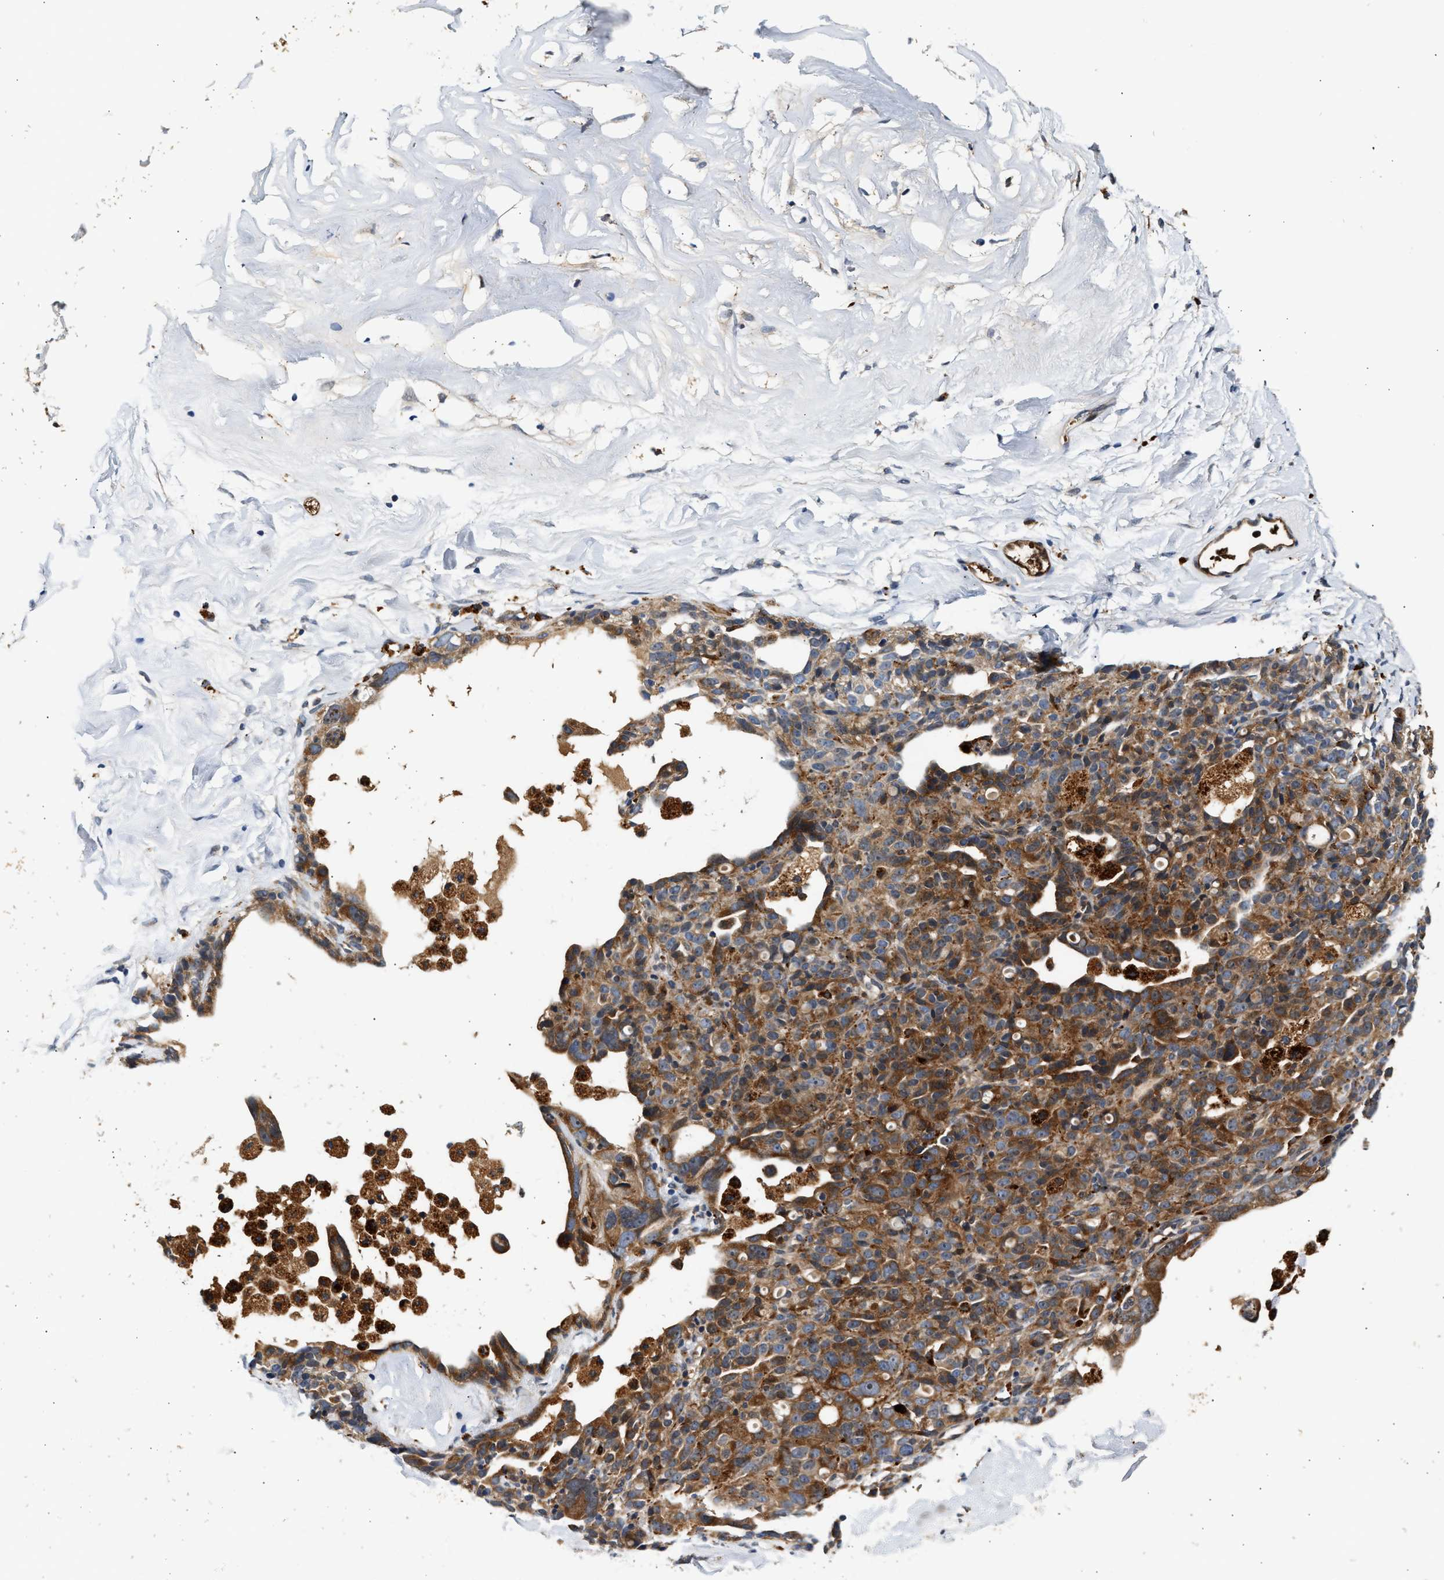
{"staining": {"intensity": "moderate", "quantity": ">75%", "location": "cytoplasmic/membranous"}, "tissue": "ovarian cancer", "cell_type": "Tumor cells", "image_type": "cancer", "snomed": [{"axis": "morphology", "description": "Cystadenocarcinoma, serous, NOS"}, {"axis": "topography", "description": "Ovary"}], "caption": "There is medium levels of moderate cytoplasmic/membranous staining in tumor cells of ovarian cancer (serous cystadenocarcinoma), as demonstrated by immunohistochemical staining (brown color).", "gene": "PLD3", "patient": {"sex": "female", "age": 66}}